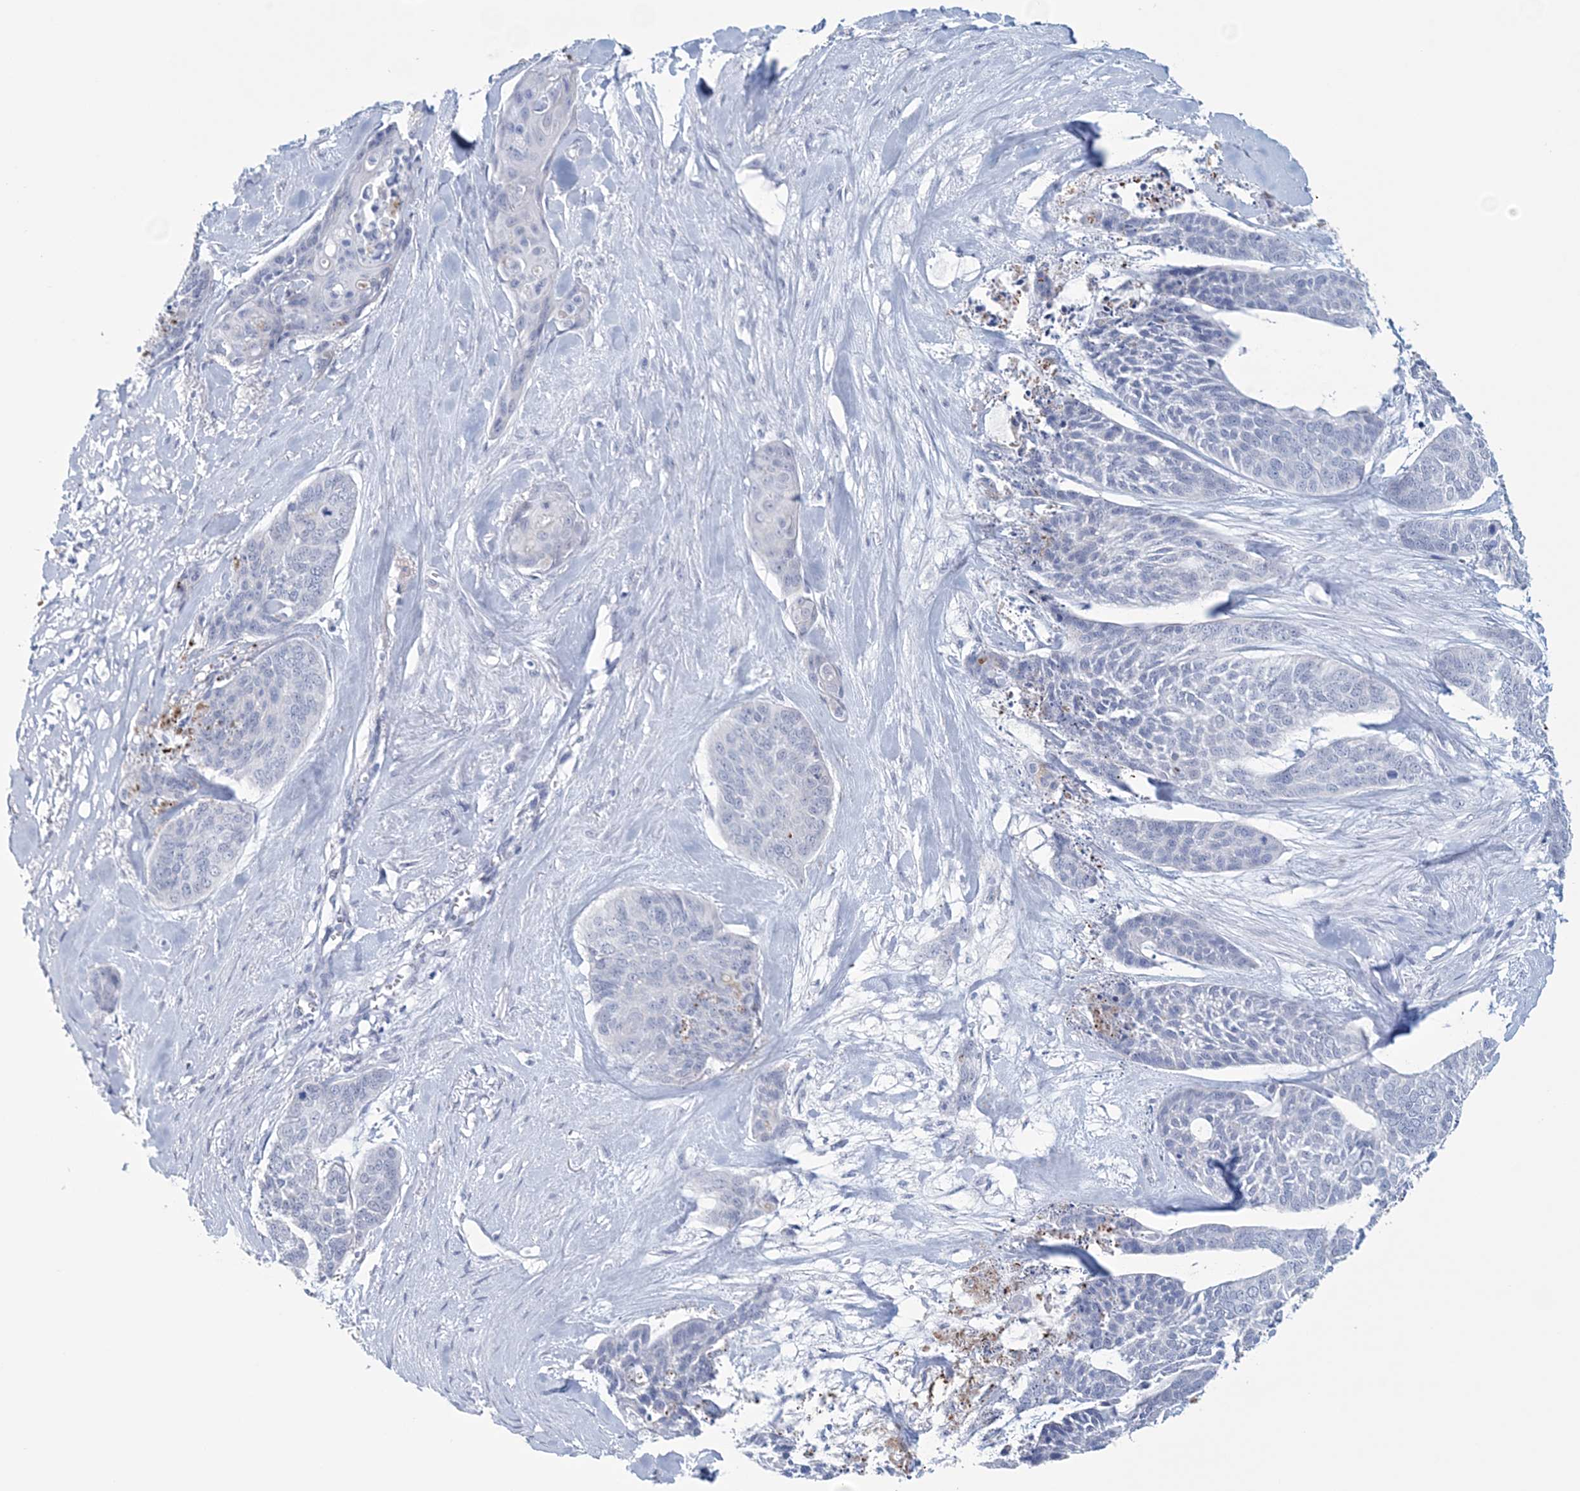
{"staining": {"intensity": "negative", "quantity": "none", "location": "none"}, "tissue": "skin cancer", "cell_type": "Tumor cells", "image_type": "cancer", "snomed": [{"axis": "morphology", "description": "Basal cell carcinoma"}, {"axis": "topography", "description": "Skin"}], "caption": "Protein analysis of skin basal cell carcinoma demonstrates no significant positivity in tumor cells.", "gene": "DPCD", "patient": {"sex": "female", "age": 64}}